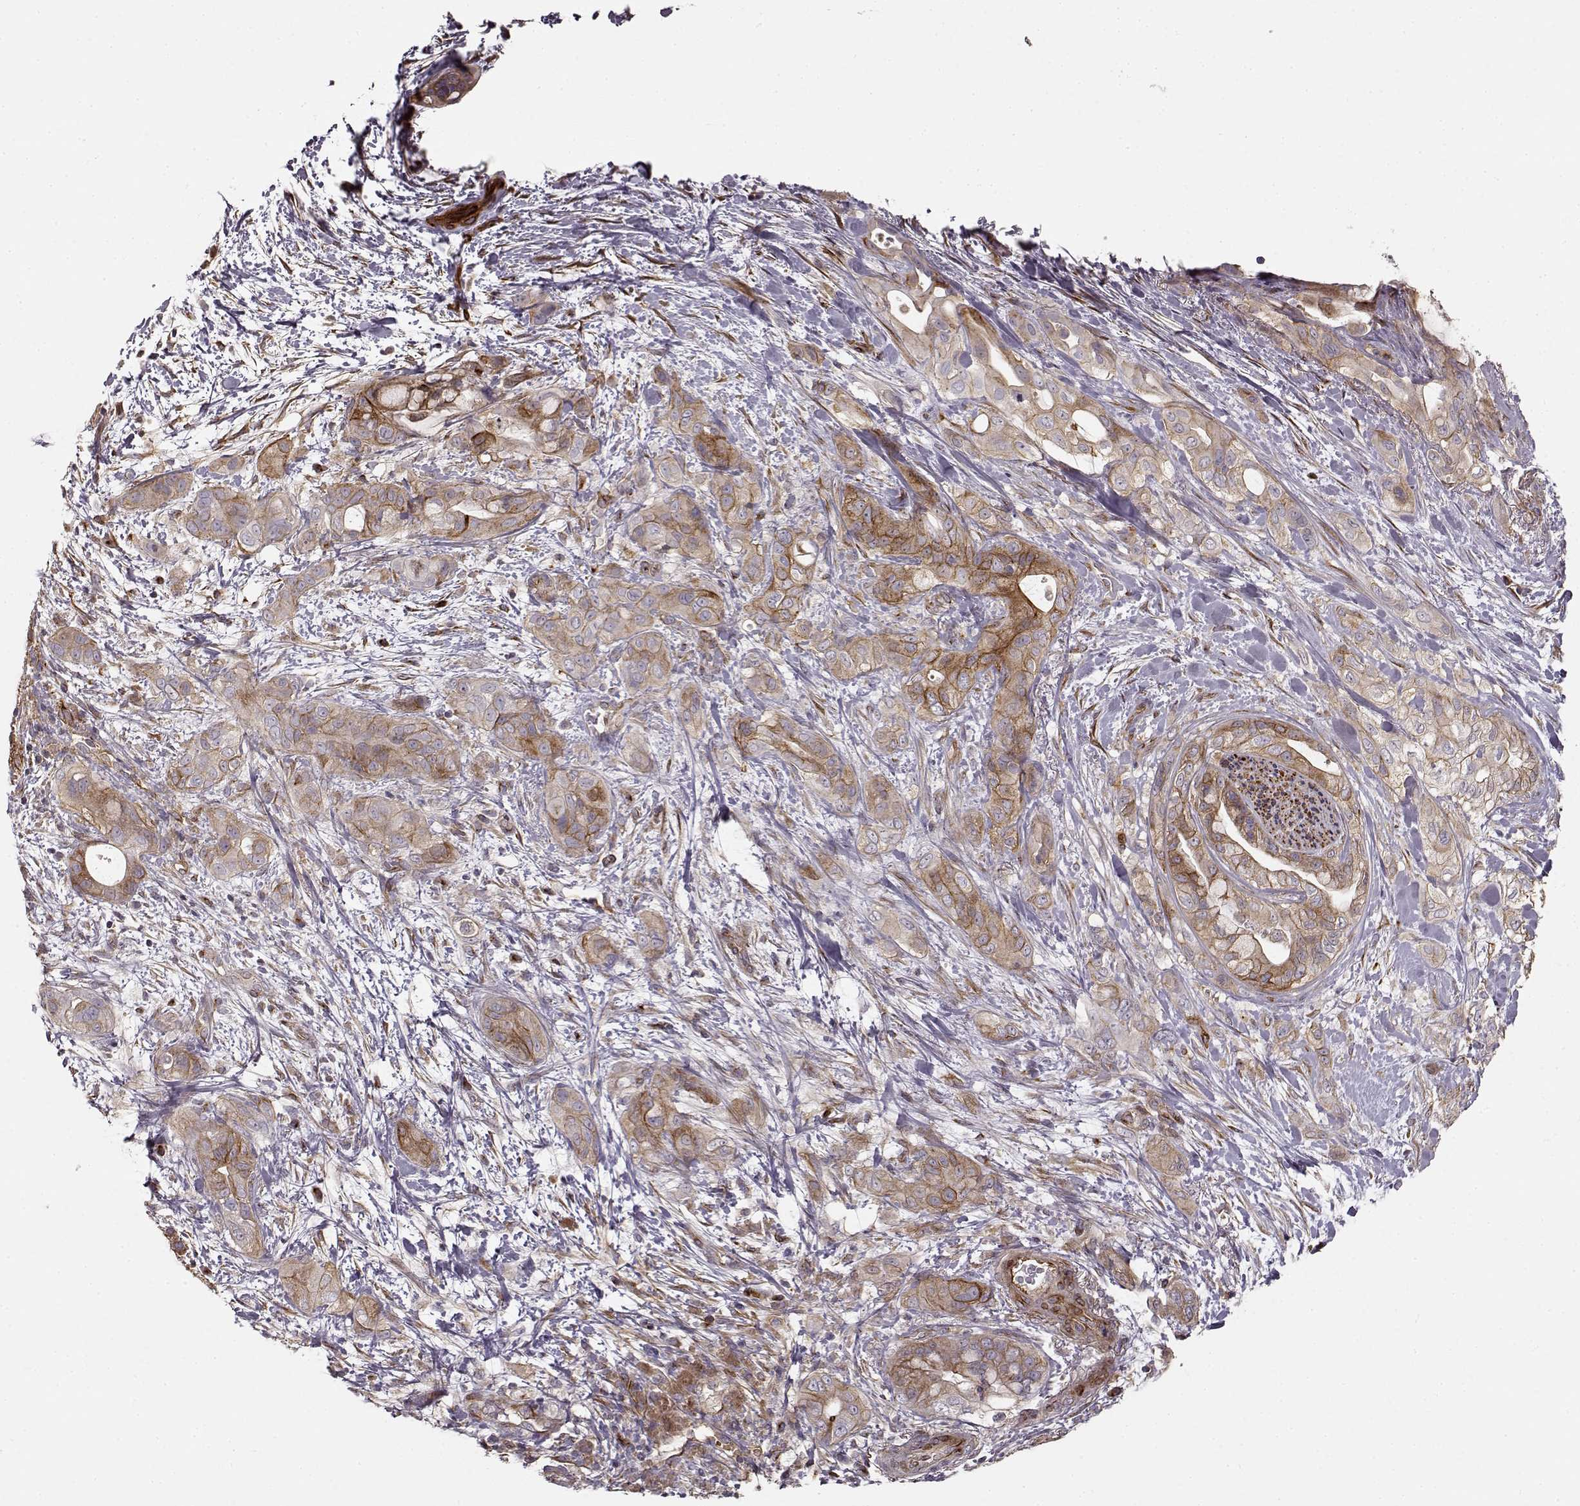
{"staining": {"intensity": "moderate", "quantity": ">75%", "location": "cytoplasmic/membranous"}, "tissue": "pancreatic cancer", "cell_type": "Tumor cells", "image_type": "cancer", "snomed": [{"axis": "morphology", "description": "Adenocarcinoma, NOS"}, {"axis": "topography", "description": "Pancreas"}], "caption": "DAB (3,3'-diaminobenzidine) immunohistochemical staining of pancreatic adenocarcinoma exhibits moderate cytoplasmic/membranous protein positivity in about >75% of tumor cells. The staining is performed using DAB brown chromogen to label protein expression. The nuclei are counter-stained blue using hematoxylin.", "gene": "MTR", "patient": {"sex": "male", "age": 71}}